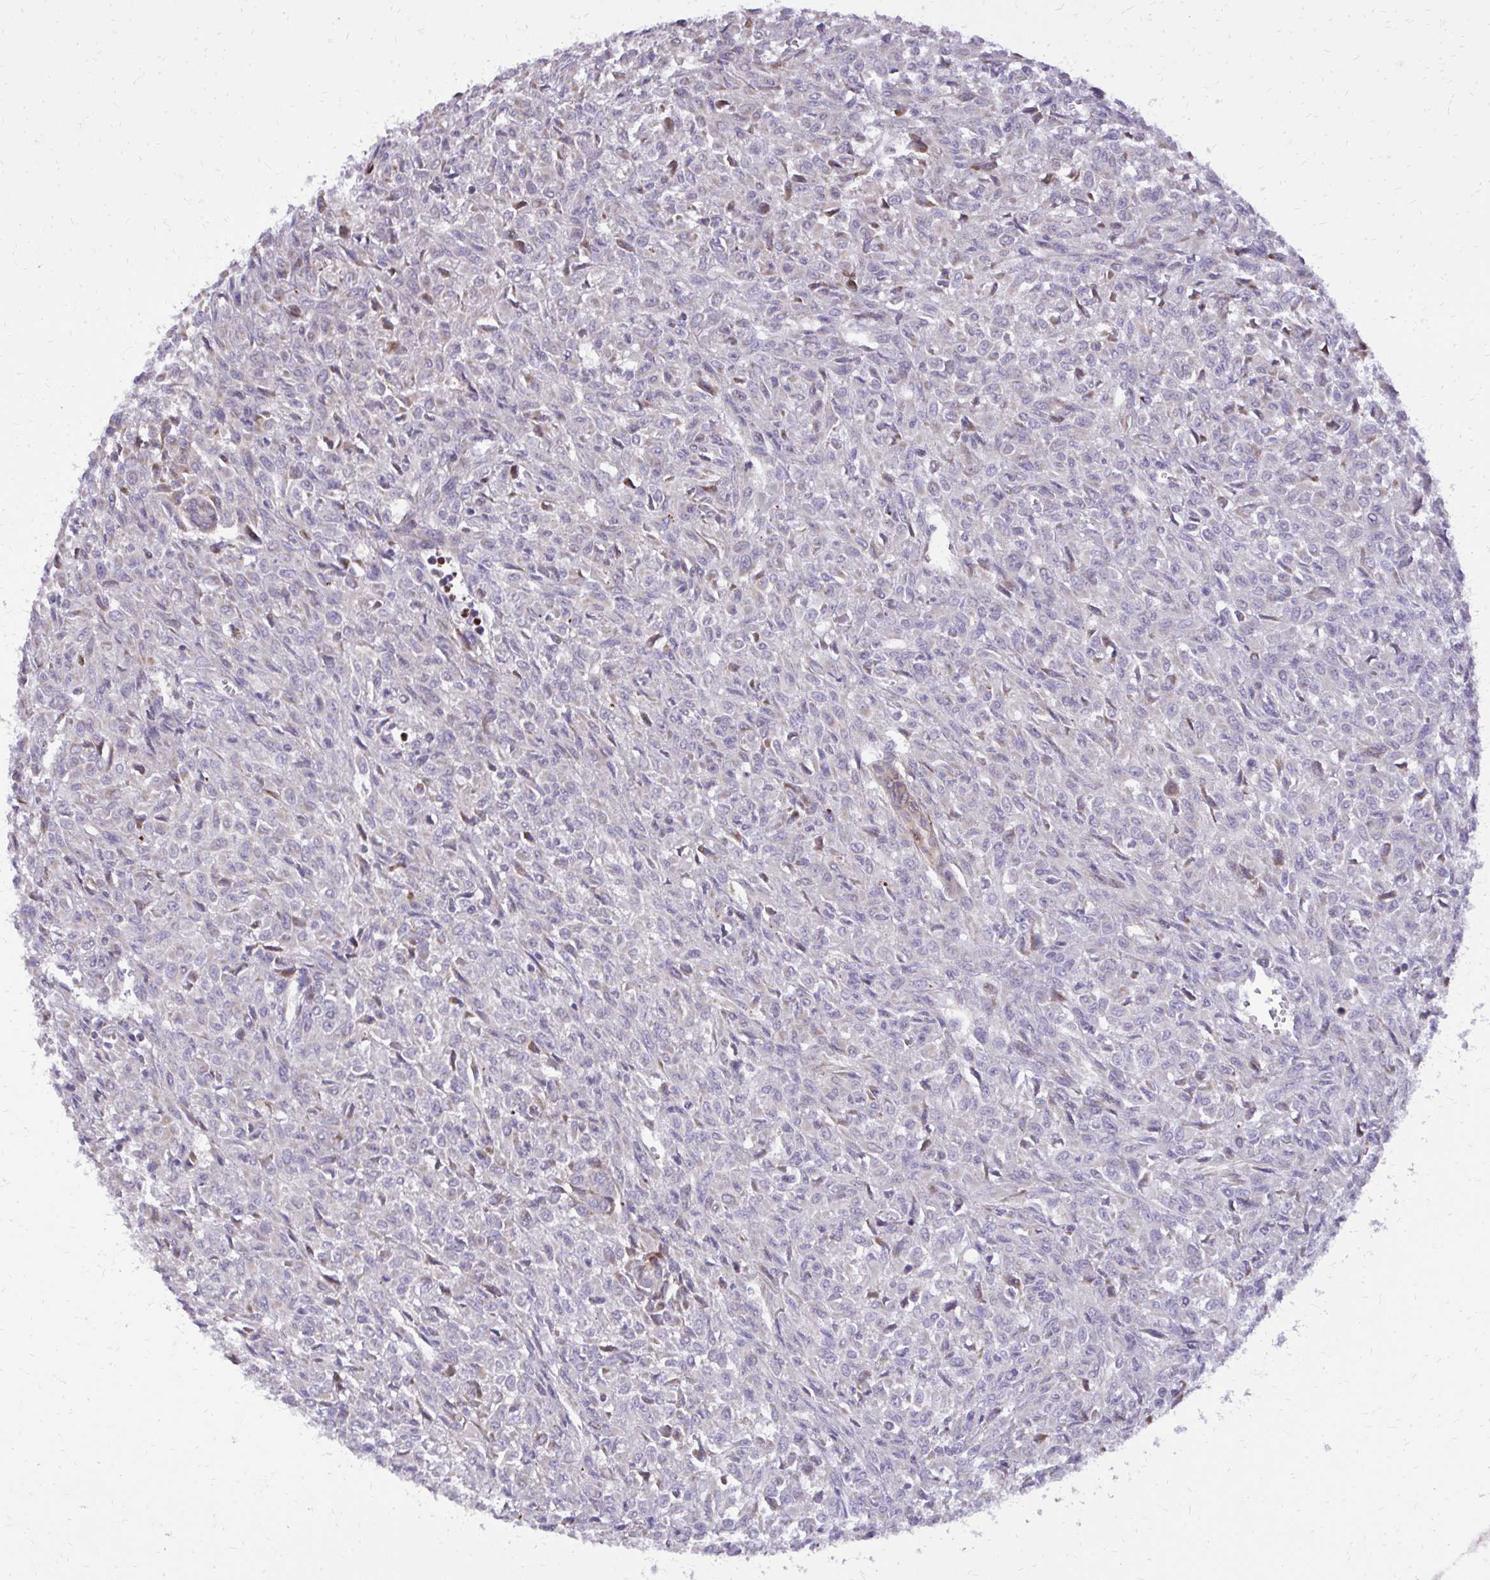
{"staining": {"intensity": "negative", "quantity": "none", "location": "none"}, "tissue": "renal cancer", "cell_type": "Tumor cells", "image_type": "cancer", "snomed": [{"axis": "morphology", "description": "Adenocarcinoma, NOS"}, {"axis": "topography", "description": "Kidney"}], "caption": "DAB immunohistochemical staining of human renal cancer (adenocarcinoma) exhibits no significant staining in tumor cells. Brightfield microscopy of immunohistochemistry (IHC) stained with DAB (3,3'-diaminobenzidine) (brown) and hematoxylin (blue), captured at high magnification.", "gene": "ABCC3", "patient": {"sex": "male", "age": 58}}